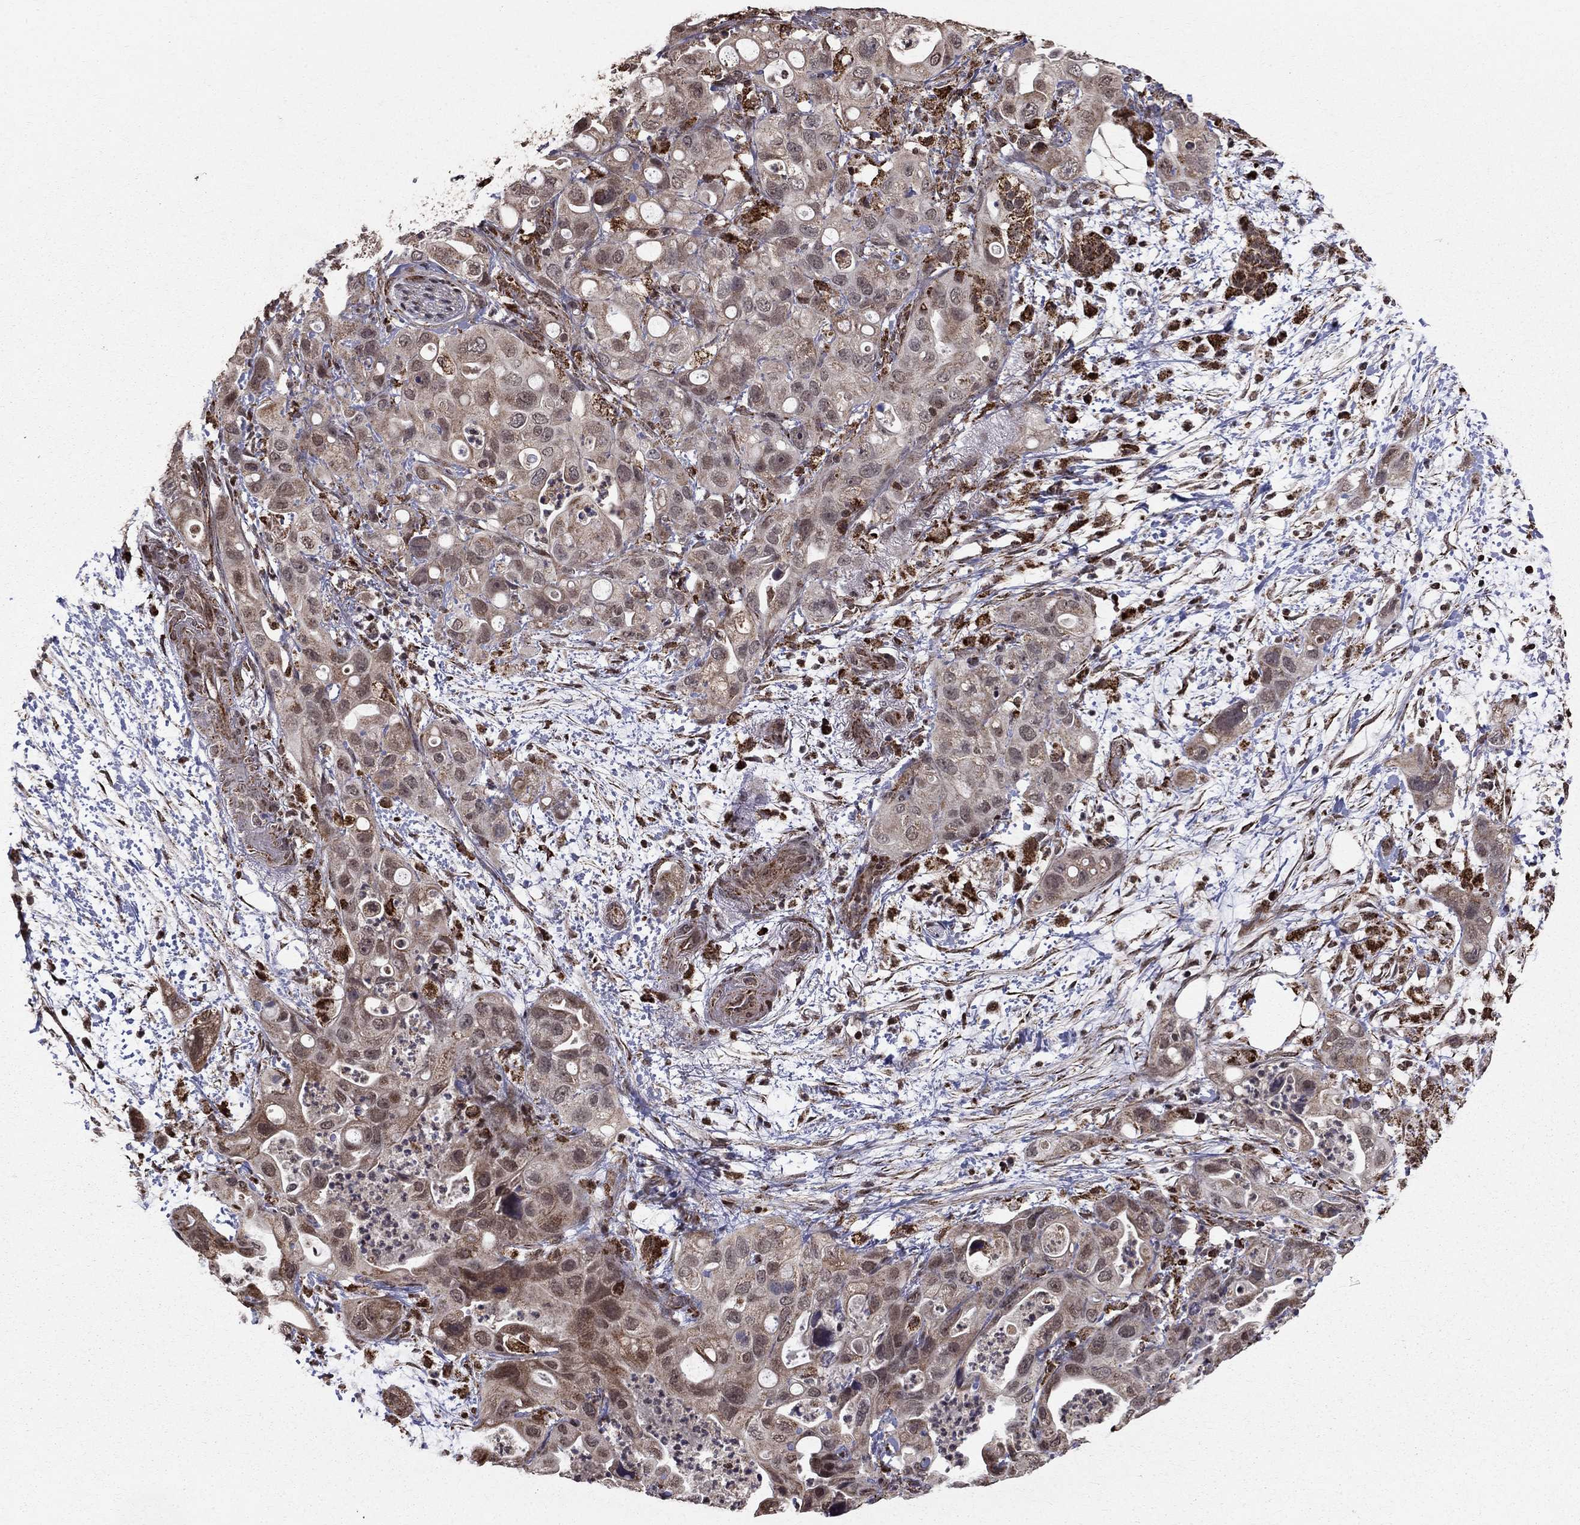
{"staining": {"intensity": "weak", "quantity": "<25%", "location": "cytoplasmic/membranous"}, "tissue": "pancreatic cancer", "cell_type": "Tumor cells", "image_type": "cancer", "snomed": [{"axis": "morphology", "description": "Adenocarcinoma, NOS"}, {"axis": "topography", "description": "Pancreas"}], "caption": "IHC histopathology image of neoplastic tissue: pancreatic cancer stained with DAB shows no significant protein expression in tumor cells.", "gene": "ACOT13", "patient": {"sex": "female", "age": 72}}